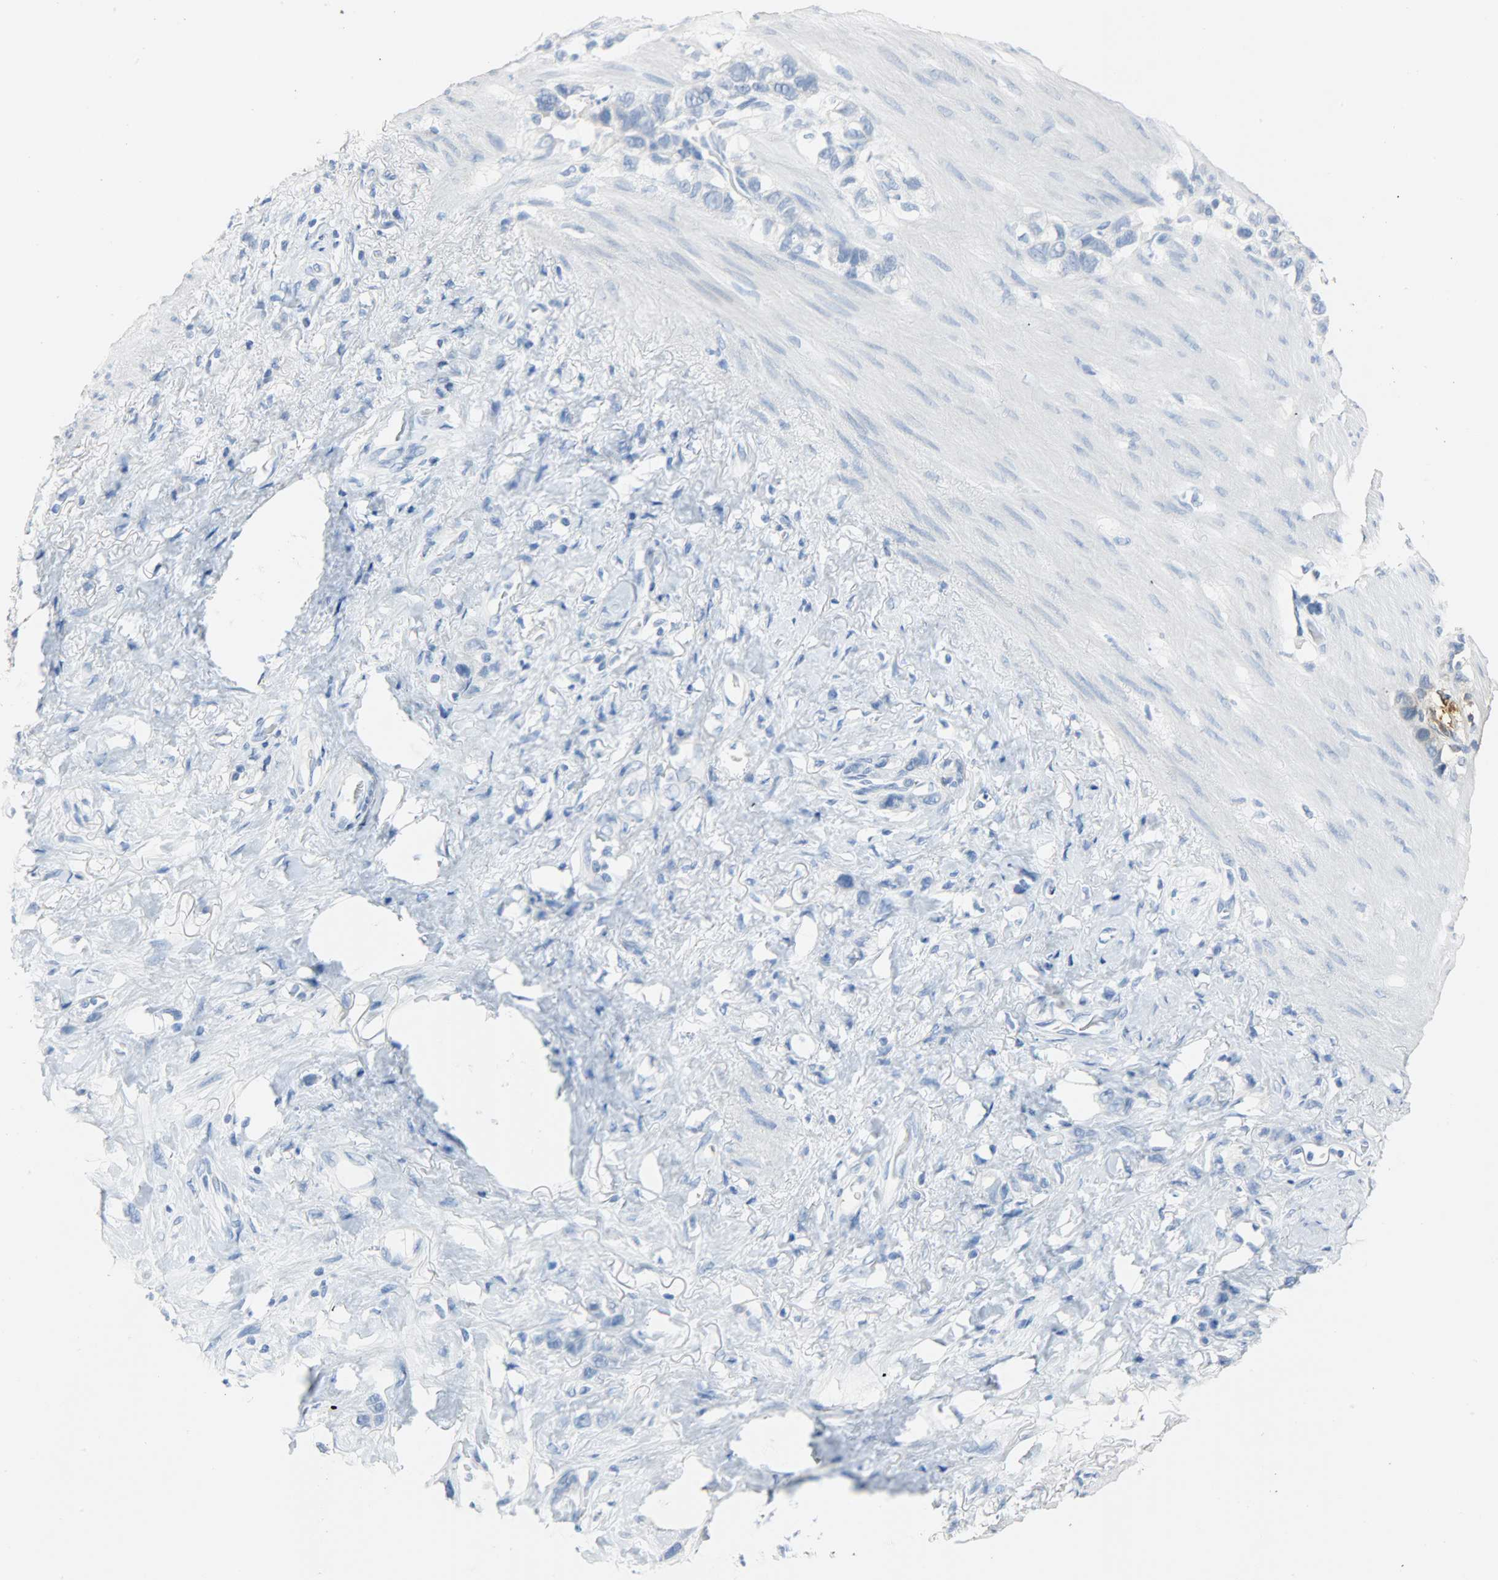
{"staining": {"intensity": "negative", "quantity": "none", "location": "none"}, "tissue": "stomach cancer", "cell_type": "Tumor cells", "image_type": "cancer", "snomed": [{"axis": "morphology", "description": "Normal tissue, NOS"}, {"axis": "morphology", "description": "Adenocarcinoma, NOS"}, {"axis": "morphology", "description": "Adenocarcinoma, High grade"}, {"axis": "topography", "description": "Stomach, upper"}, {"axis": "topography", "description": "Stomach"}], "caption": "A micrograph of human adenocarcinoma (high-grade) (stomach) is negative for staining in tumor cells.", "gene": "CA3", "patient": {"sex": "female", "age": 65}}